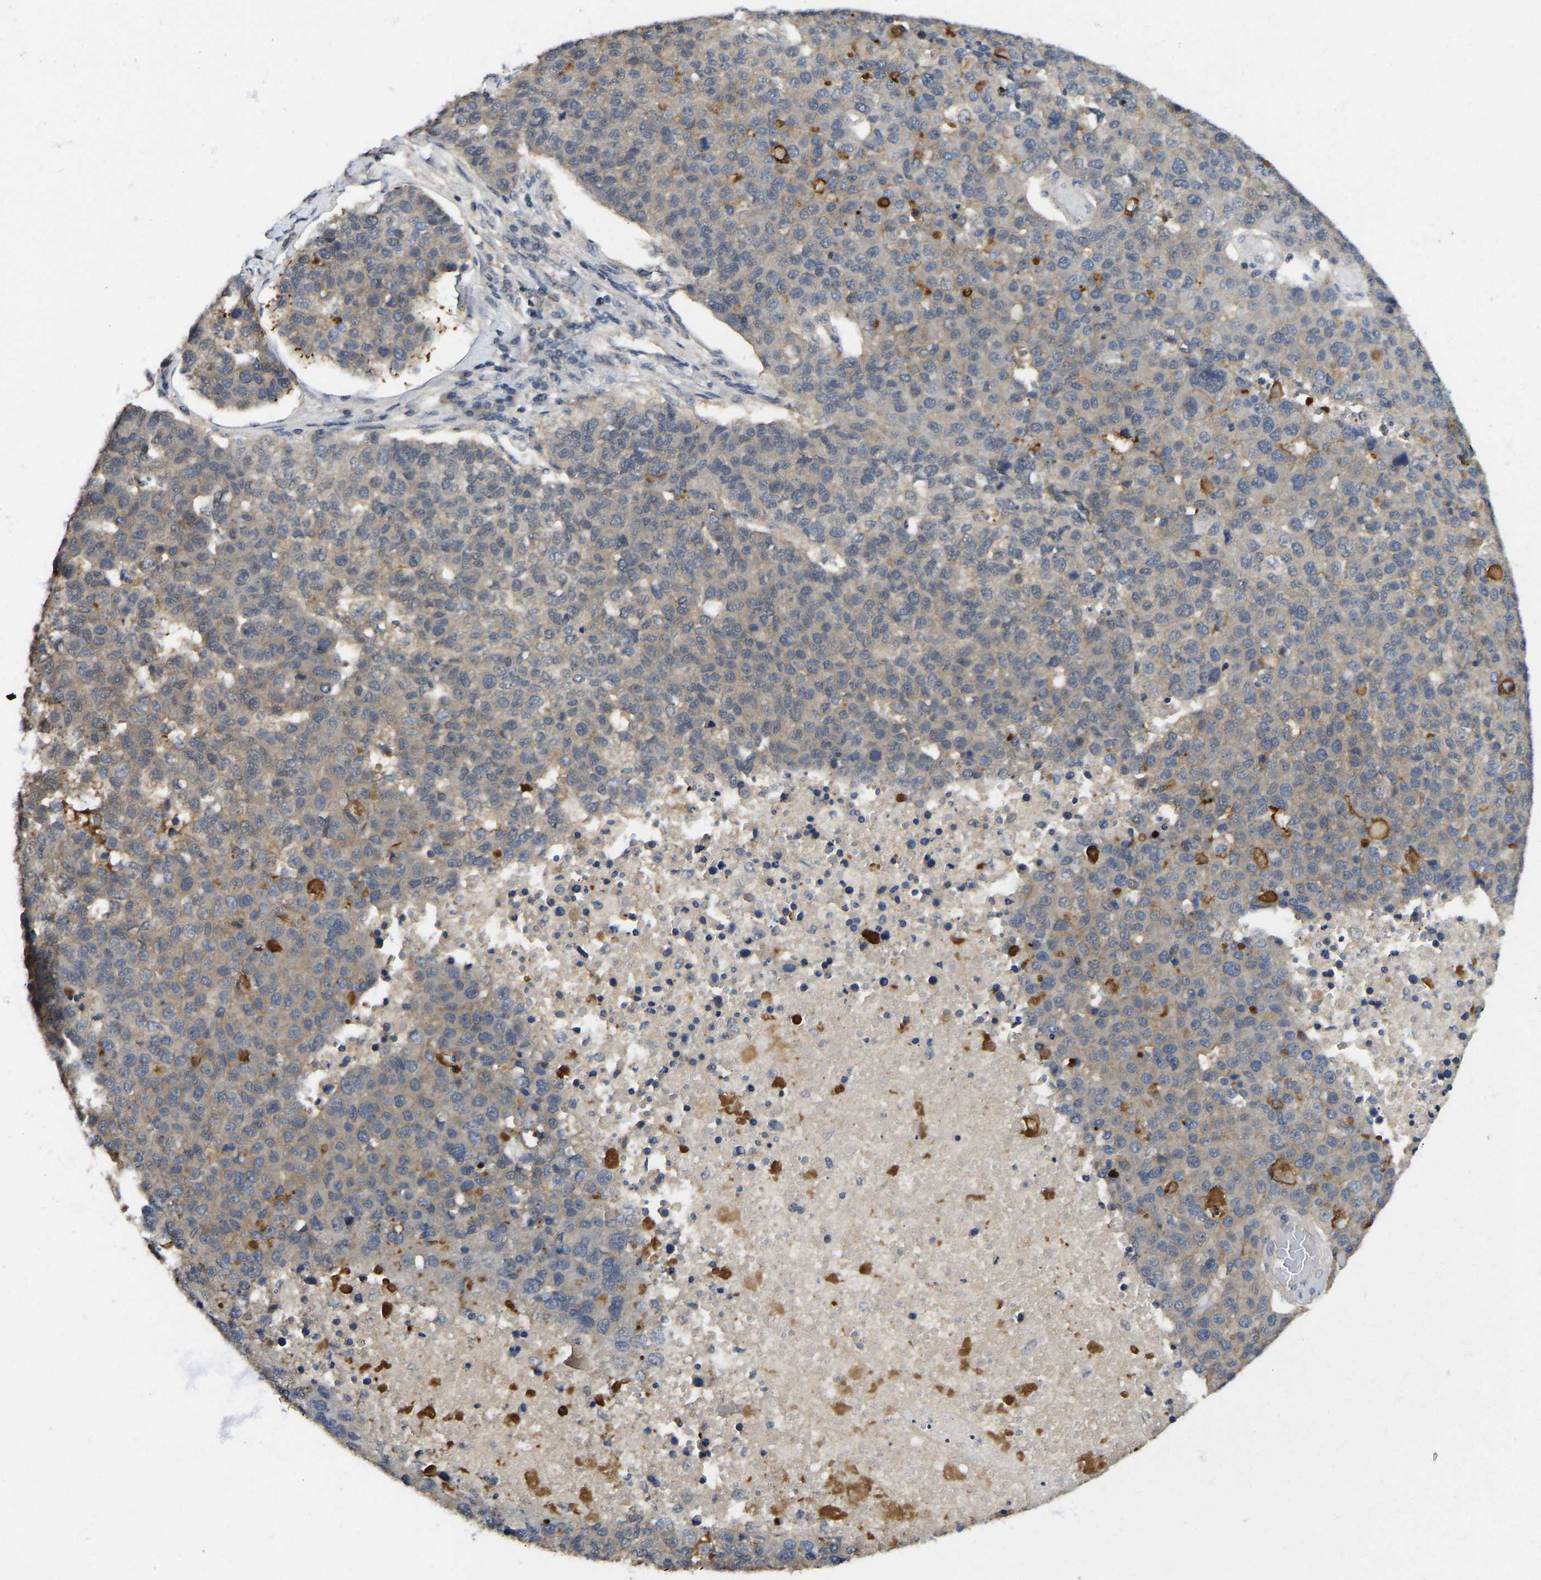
{"staining": {"intensity": "moderate", "quantity": "<25%", "location": "cytoplasmic/membranous"}, "tissue": "pancreatic cancer", "cell_type": "Tumor cells", "image_type": "cancer", "snomed": [{"axis": "morphology", "description": "Adenocarcinoma, NOS"}, {"axis": "topography", "description": "Pancreas"}], "caption": "High-magnification brightfield microscopy of pancreatic cancer stained with DAB (3,3'-diaminobenzidine) (brown) and counterstained with hematoxylin (blue). tumor cells exhibit moderate cytoplasmic/membranous positivity is seen in approximately<25% of cells.", "gene": "NDRG3", "patient": {"sex": "female", "age": 61}}